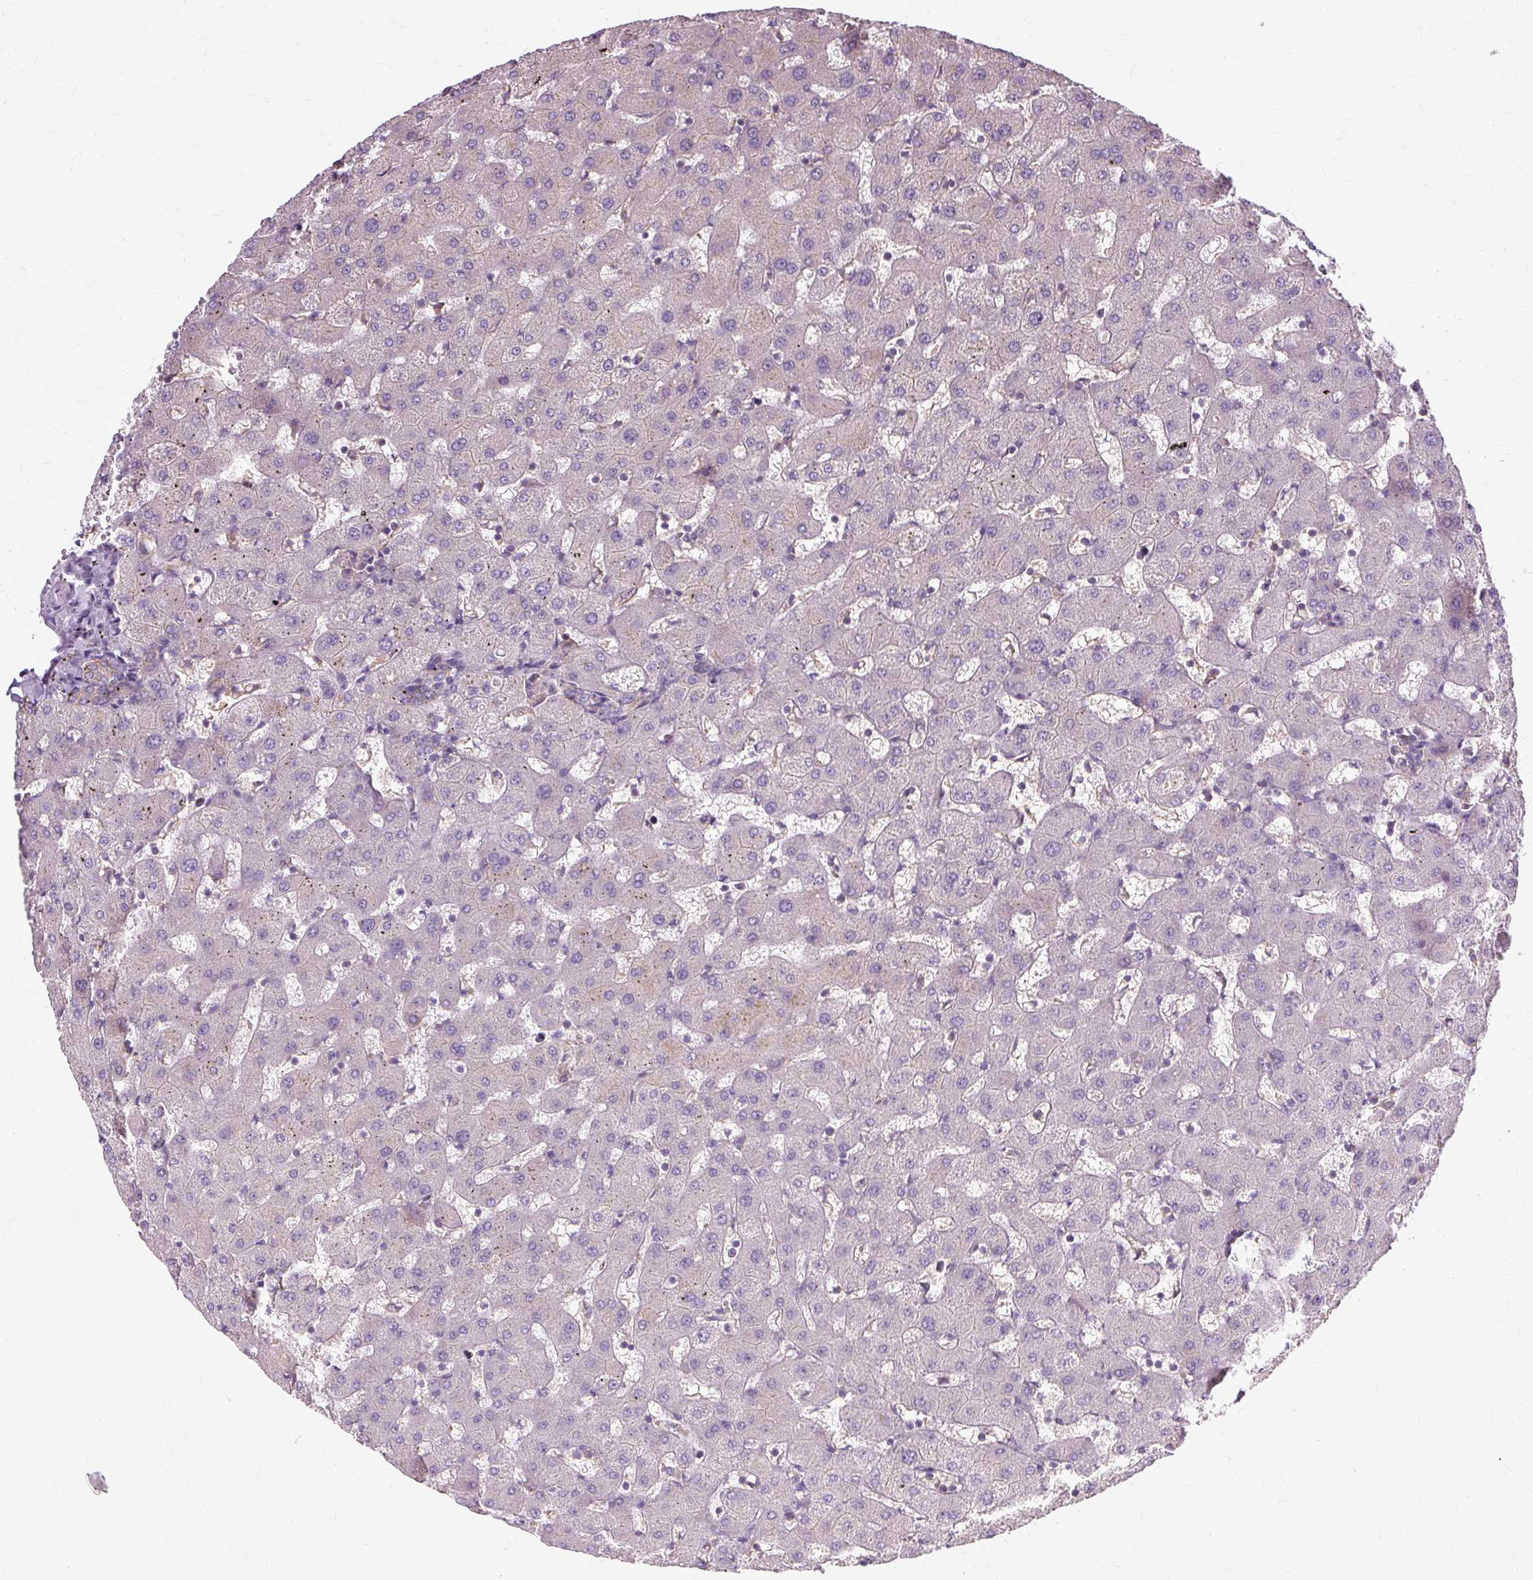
{"staining": {"intensity": "weak", "quantity": "25%-75%", "location": "cytoplasmic/membranous"}, "tissue": "liver", "cell_type": "Cholangiocytes", "image_type": "normal", "snomed": [{"axis": "morphology", "description": "Normal tissue, NOS"}, {"axis": "topography", "description": "Liver"}], "caption": "DAB (3,3'-diaminobenzidine) immunohistochemical staining of benign liver shows weak cytoplasmic/membranous protein expression in about 25%-75% of cholangiocytes.", "gene": "TSPAN8", "patient": {"sex": "female", "age": 63}}